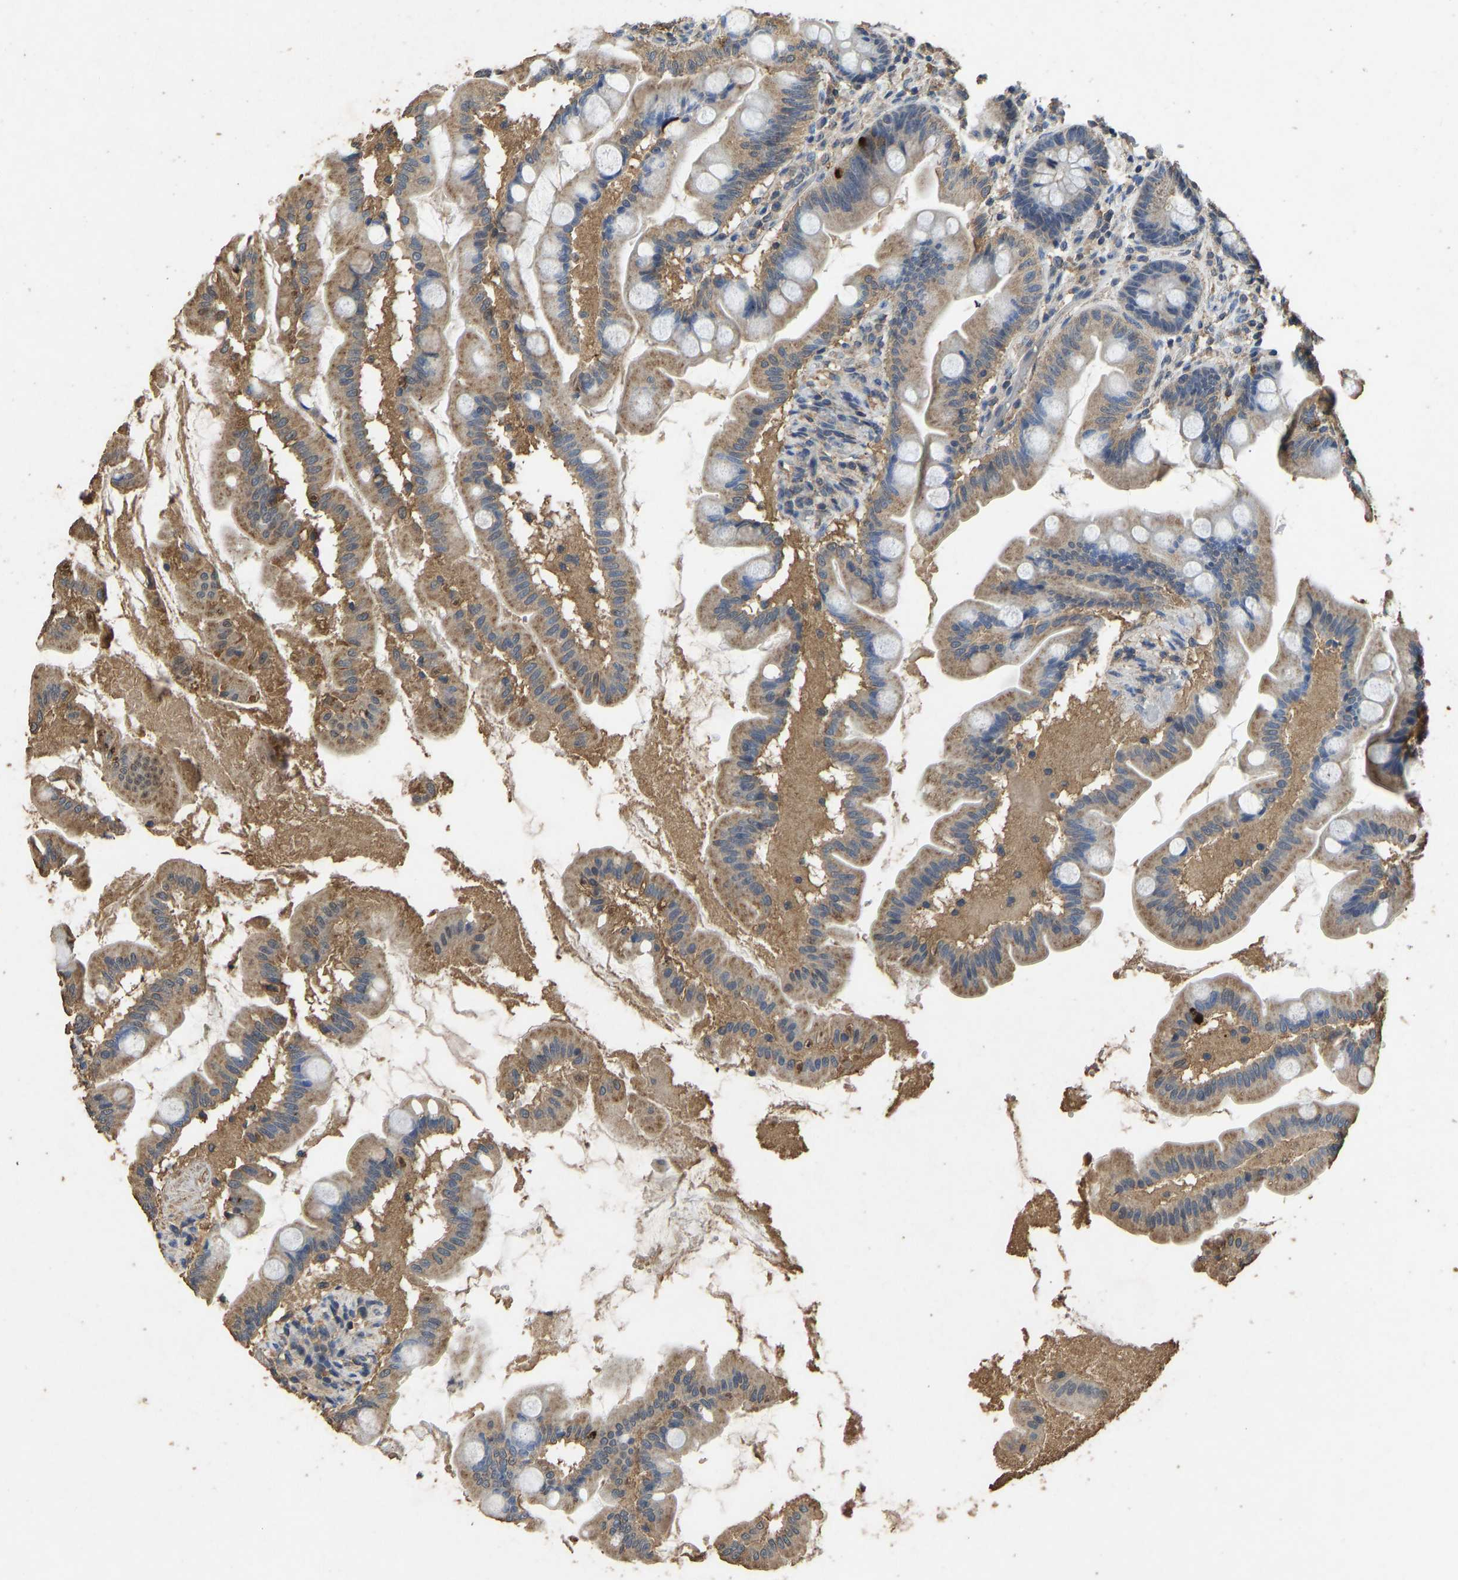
{"staining": {"intensity": "moderate", "quantity": ">75%", "location": "cytoplasmic/membranous"}, "tissue": "small intestine", "cell_type": "Glandular cells", "image_type": "normal", "snomed": [{"axis": "morphology", "description": "Normal tissue, NOS"}, {"axis": "topography", "description": "Small intestine"}], "caption": "Small intestine was stained to show a protein in brown. There is medium levels of moderate cytoplasmic/membranous expression in approximately >75% of glandular cells.", "gene": "CIDEC", "patient": {"sex": "female", "age": 56}}